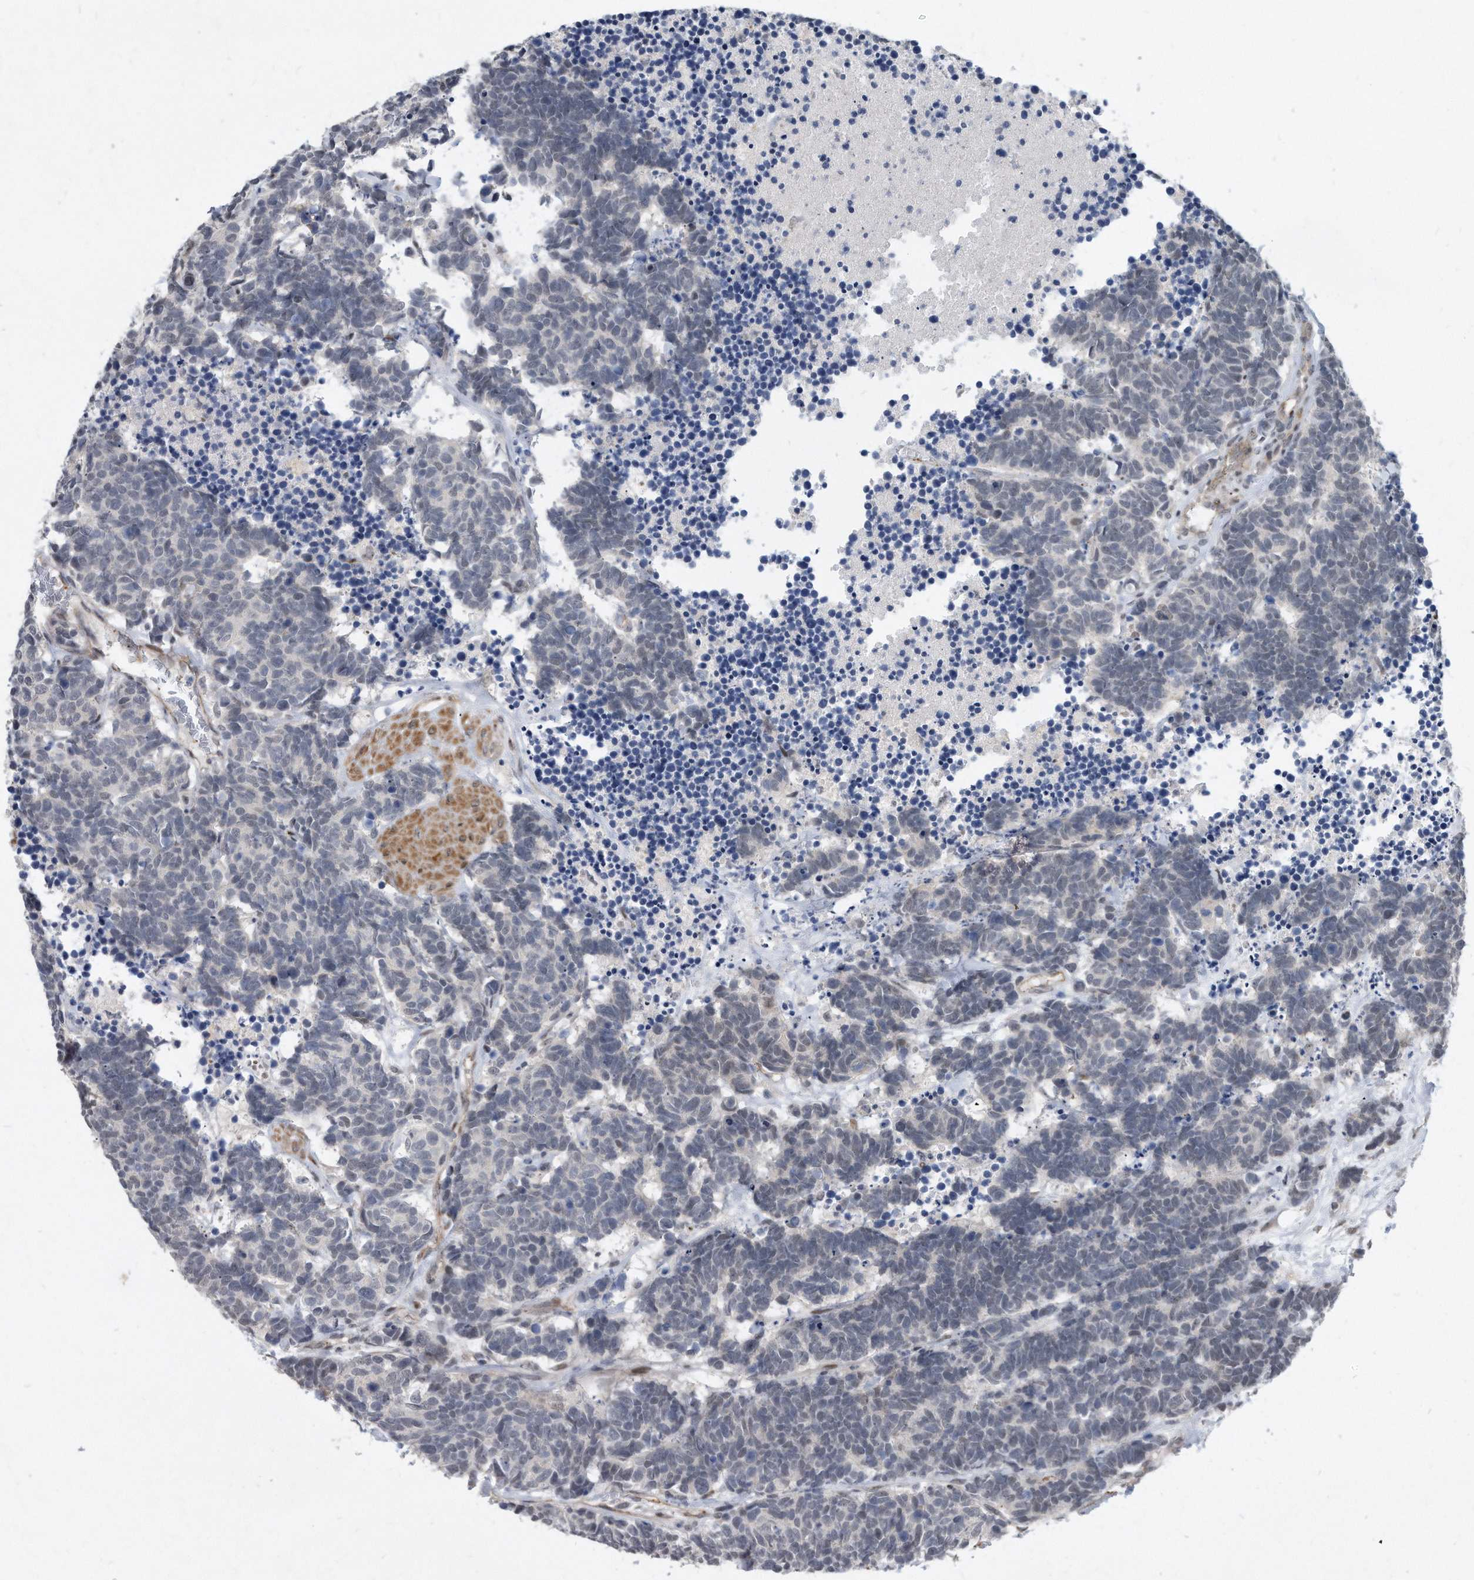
{"staining": {"intensity": "negative", "quantity": "none", "location": "none"}, "tissue": "carcinoid", "cell_type": "Tumor cells", "image_type": "cancer", "snomed": [{"axis": "morphology", "description": "Carcinoma, NOS"}, {"axis": "morphology", "description": "Carcinoid, malignant, NOS"}, {"axis": "topography", "description": "Urinary bladder"}], "caption": "Immunohistochemistry micrograph of human carcinoid (malignant) stained for a protein (brown), which displays no positivity in tumor cells.", "gene": "PGBD2", "patient": {"sex": "male", "age": 57}}